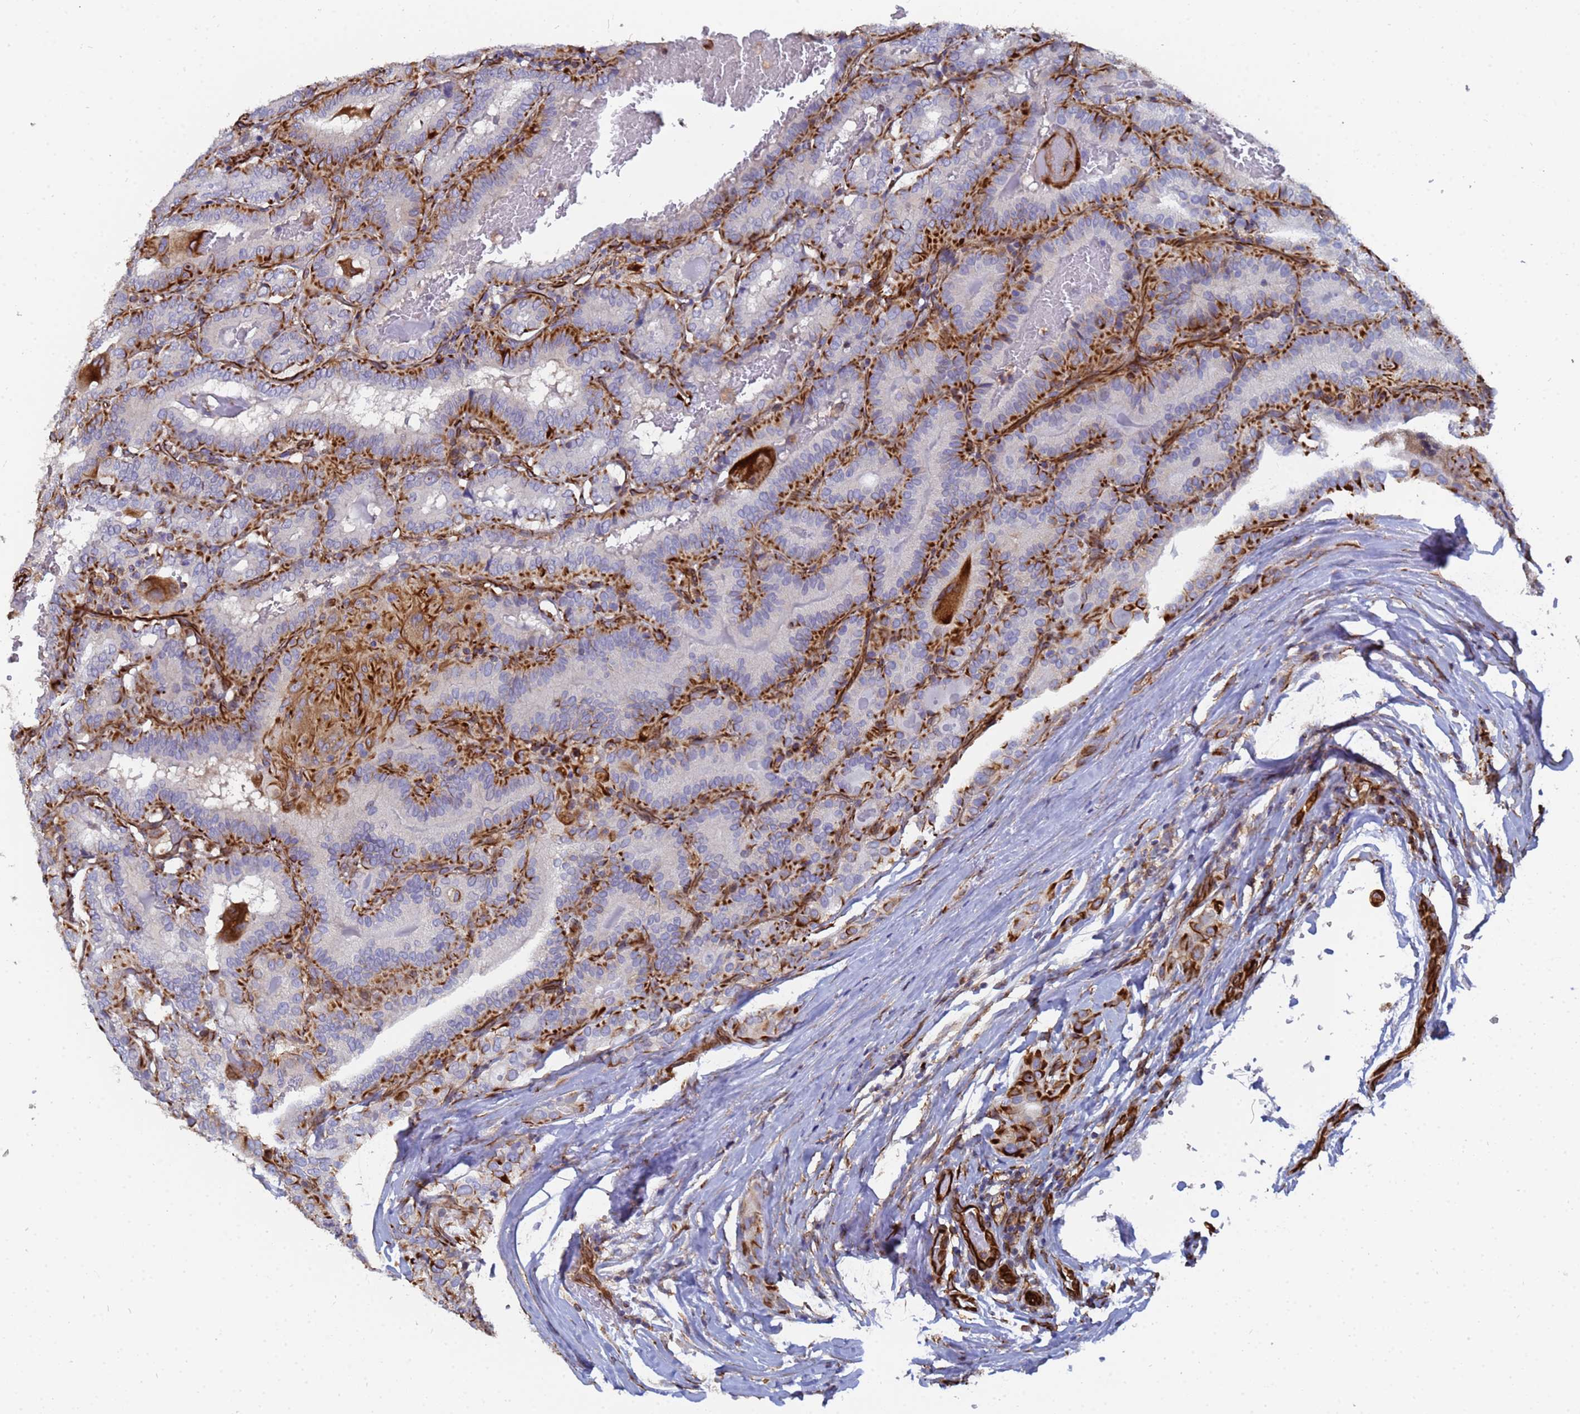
{"staining": {"intensity": "strong", "quantity": "25%-75%", "location": "cytoplasmic/membranous"}, "tissue": "thyroid cancer", "cell_type": "Tumor cells", "image_type": "cancer", "snomed": [{"axis": "morphology", "description": "Papillary adenocarcinoma, NOS"}, {"axis": "topography", "description": "Thyroid gland"}], "caption": "Protein analysis of thyroid cancer (papillary adenocarcinoma) tissue demonstrates strong cytoplasmic/membranous positivity in about 25%-75% of tumor cells.", "gene": "SYT13", "patient": {"sex": "female", "age": 72}}